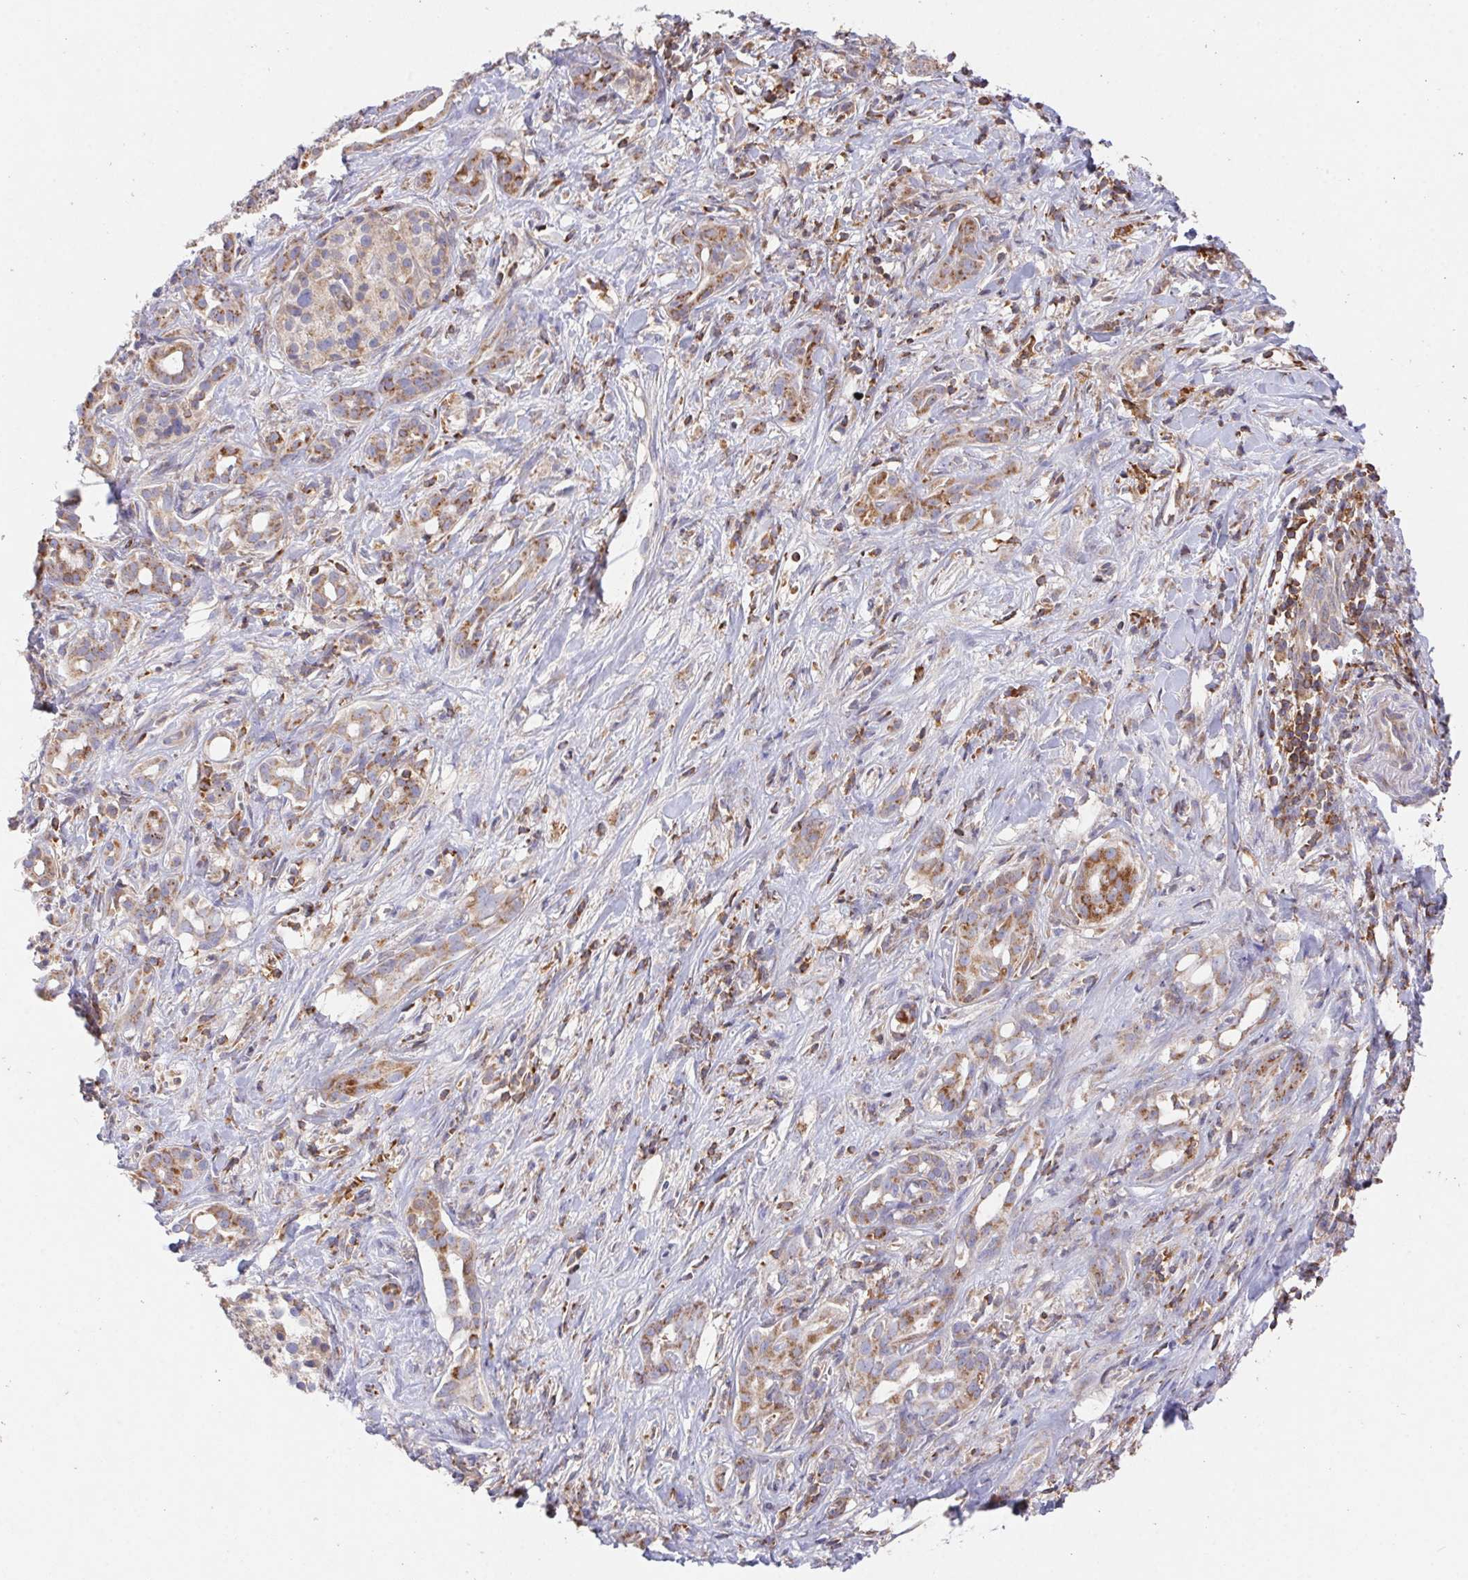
{"staining": {"intensity": "moderate", "quantity": "25%-75%", "location": "cytoplasmic/membranous"}, "tissue": "pancreatic cancer", "cell_type": "Tumor cells", "image_type": "cancer", "snomed": [{"axis": "morphology", "description": "Adenocarcinoma, NOS"}, {"axis": "topography", "description": "Pancreas"}], "caption": "A micrograph of human adenocarcinoma (pancreatic) stained for a protein shows moderate cytoplasmic/membranous brown staining in tumor cells.", "gene": "FAM241A", "patient": {"sex": "male", "age": 61}}